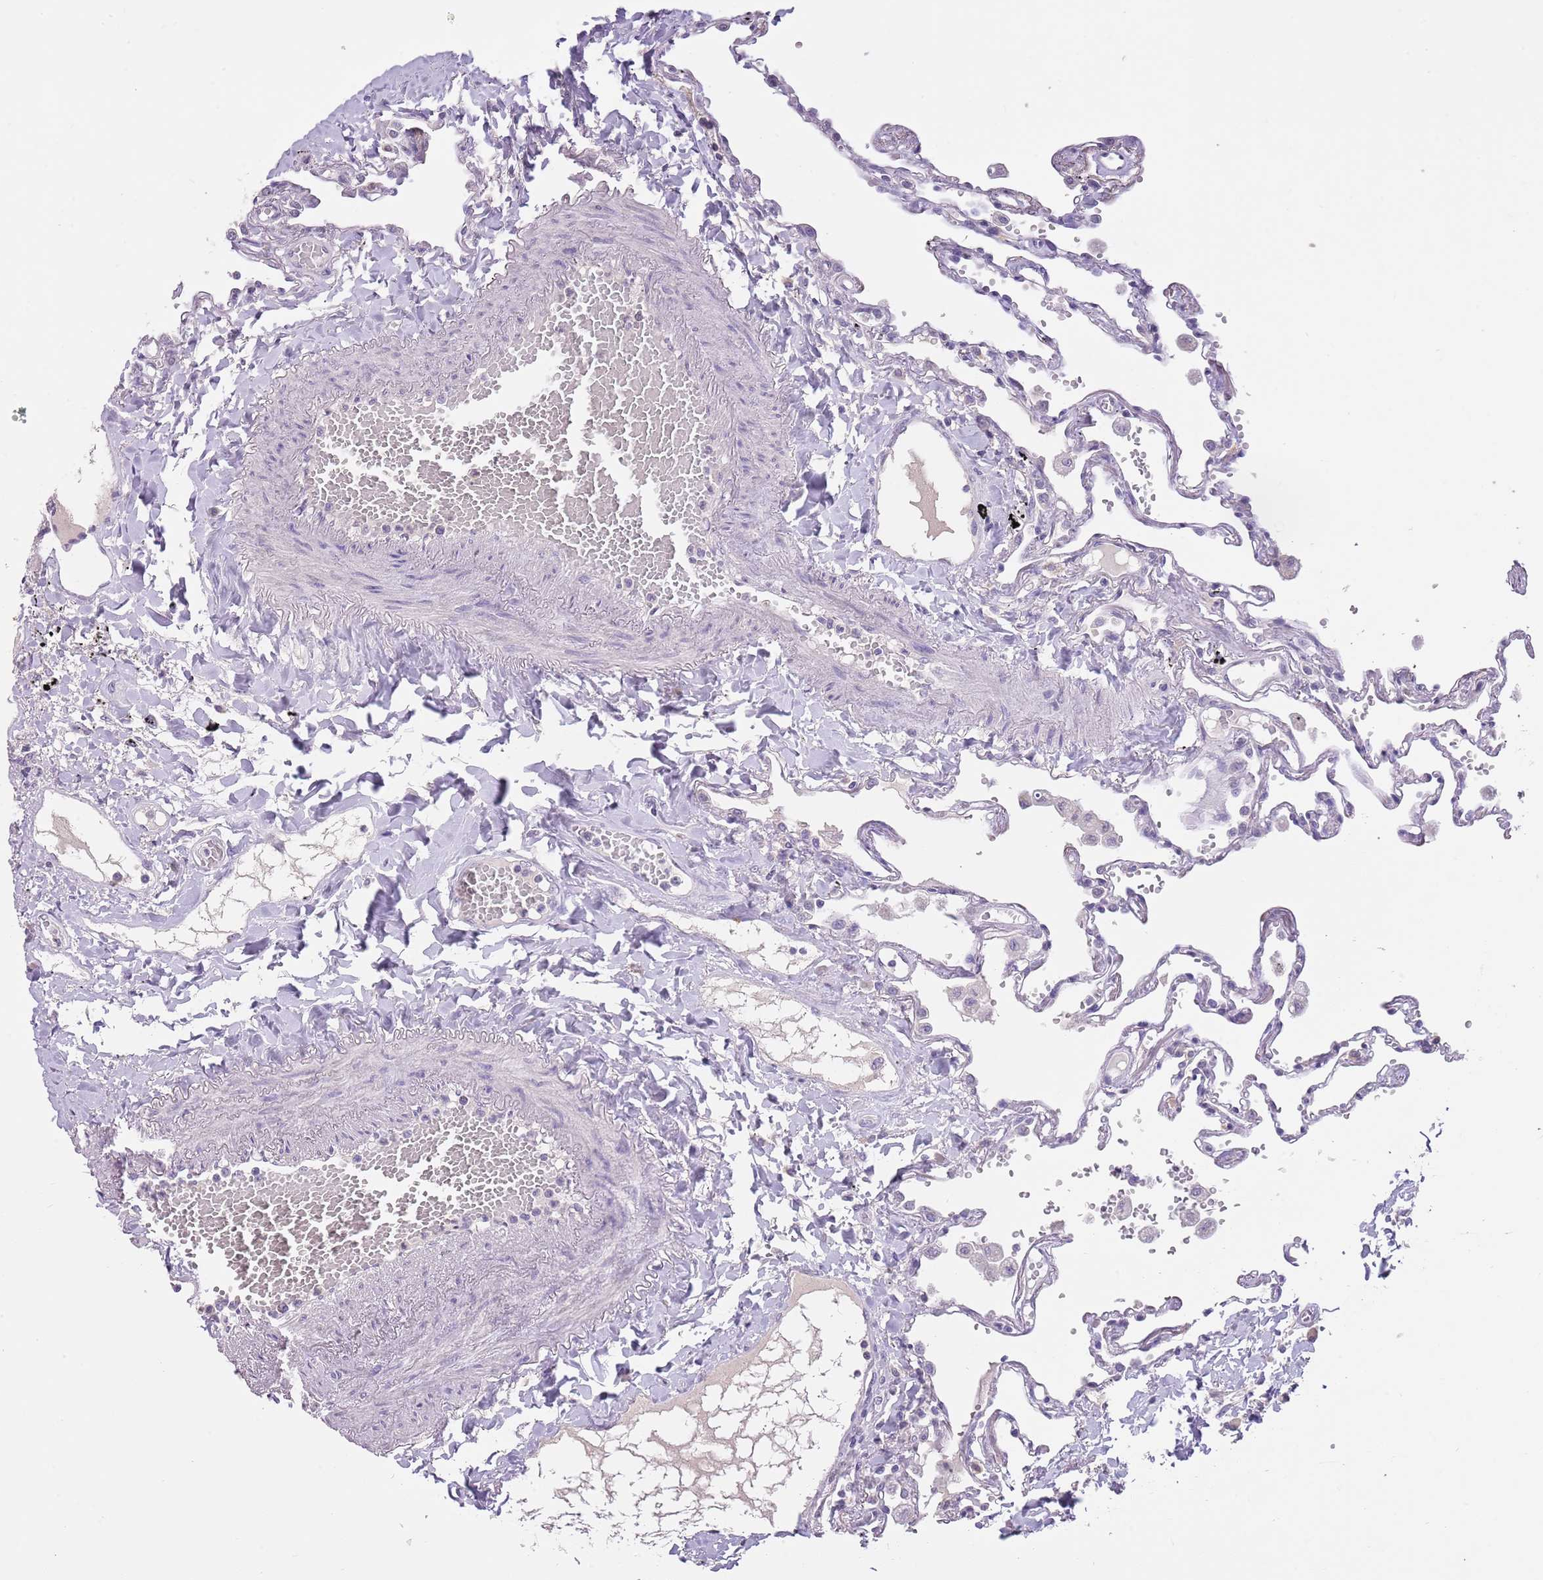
{"staining": {"intensity": "negative", "quantity": "none", "location": "none"}, "tissue": "lung", "cell_type": "Alveolar cells", "image_type": "normal", "snomed": [{"axis": "morphology", "description": "Normal tissue, NOS"}, {"axis": "topography", "description": "Lung"}], "caption": "Histopathology image shows no protein staining in alveolar cells of benign lung. Brightfield microscopy of IHC stained with DAB (3,3'-diaminobenzidine) (brown) and hematoxylin (blue), captured at high magnification.", "gene": "SLC35E3", "patient": {"sex": "female", "age": 67}}